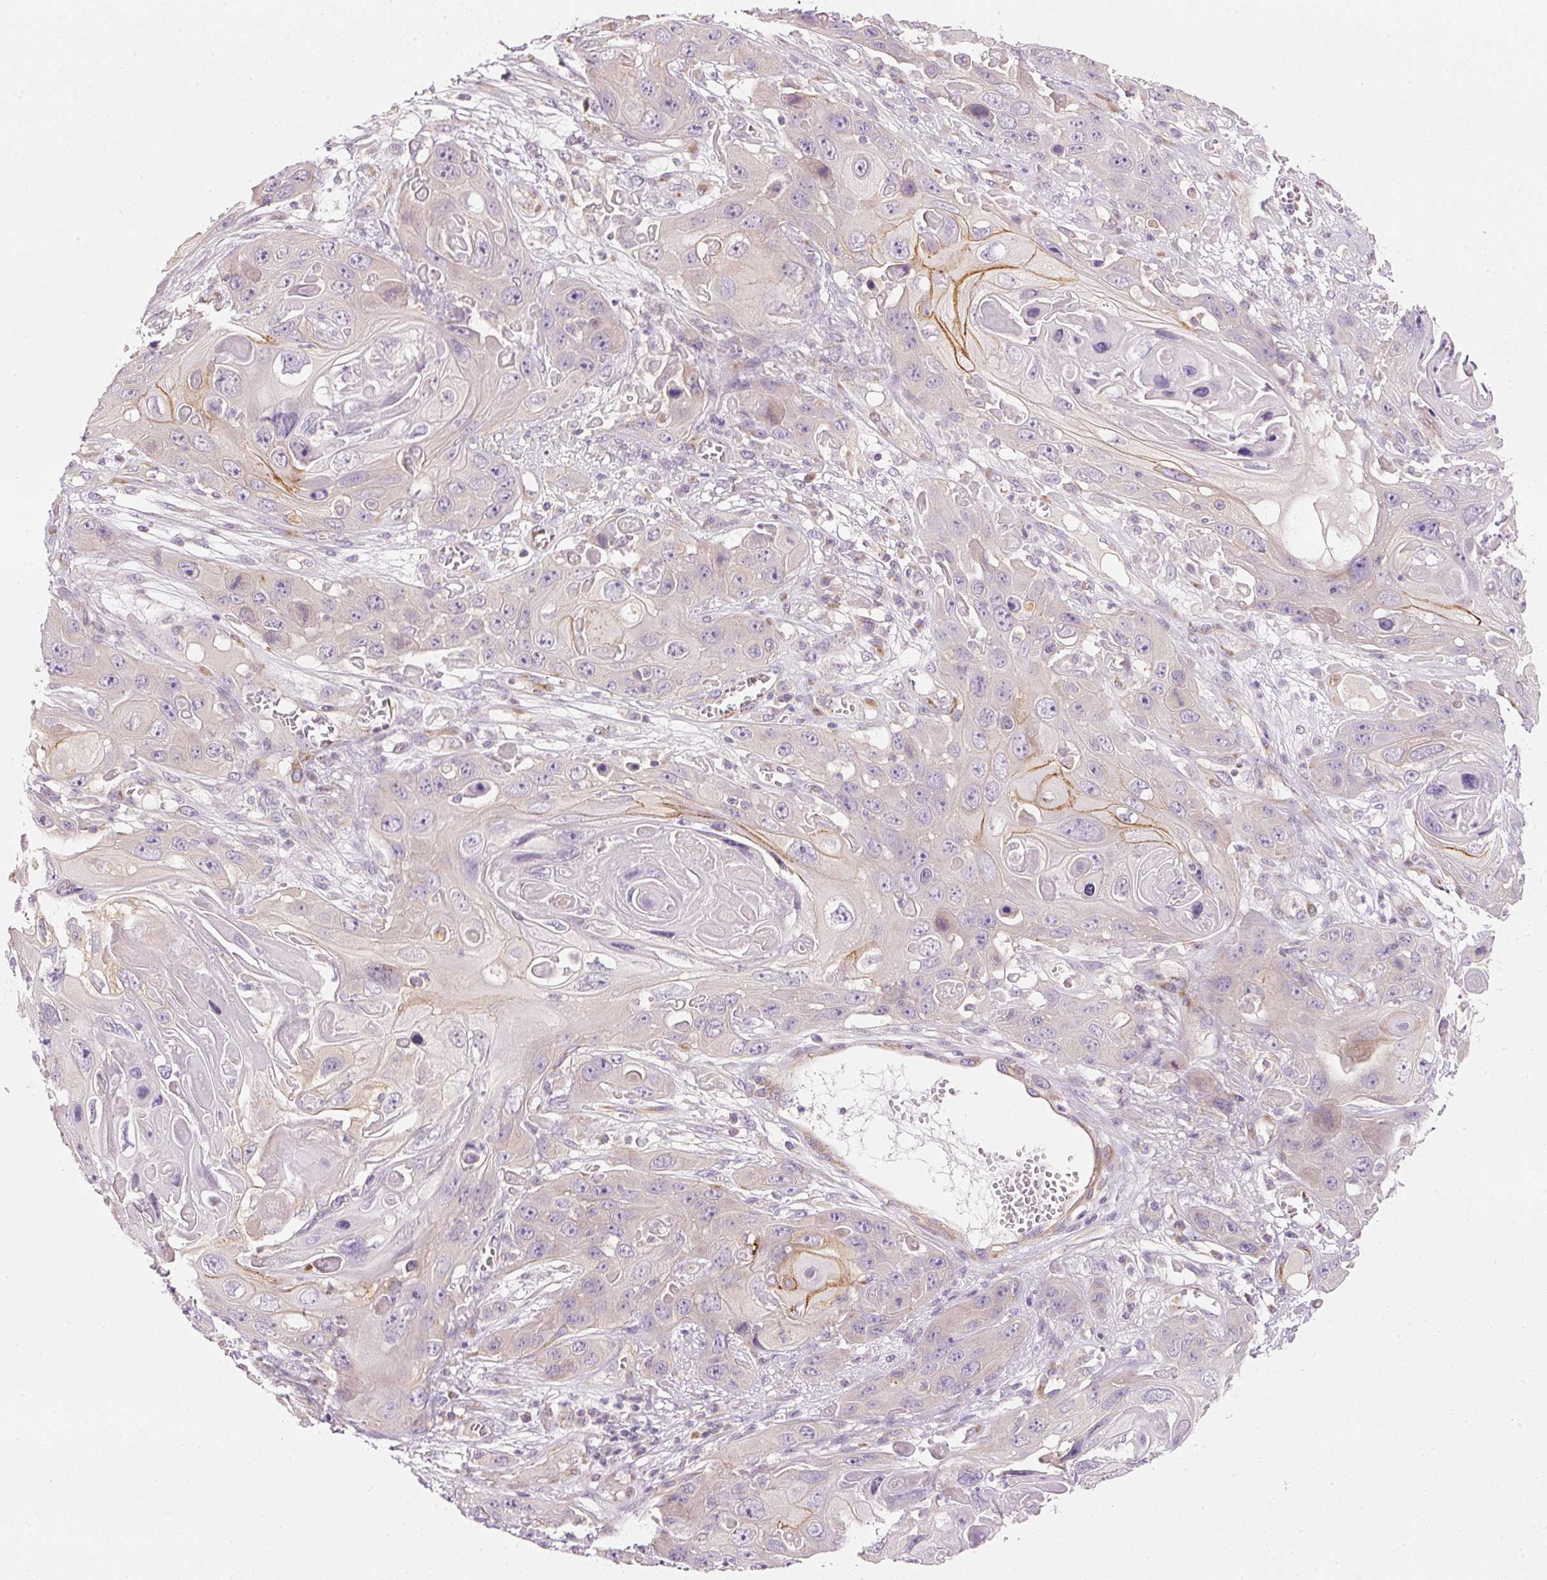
{"staining": {"intensity": "moderate", "quantity": "<25%", "location": "cytoplasmic/membranous"}, "tissue": "skin cancer", "cell_type": "Tumor cells", "image_type": "cancer", "snomed": [{"axis": "morphology", "description": "Squamous cell carcinoma, NOS"}, {"axis": "topography", "description": "Skin"}], "caption": "Human skin cancer (squamous cell carcinoma) stained with a brown dye displays moderate cytoplasmic/membranous positive expression in about <25% of tumor cells.", "gene": "RNF167", "patient": {"sex": "male", "age": 55}}